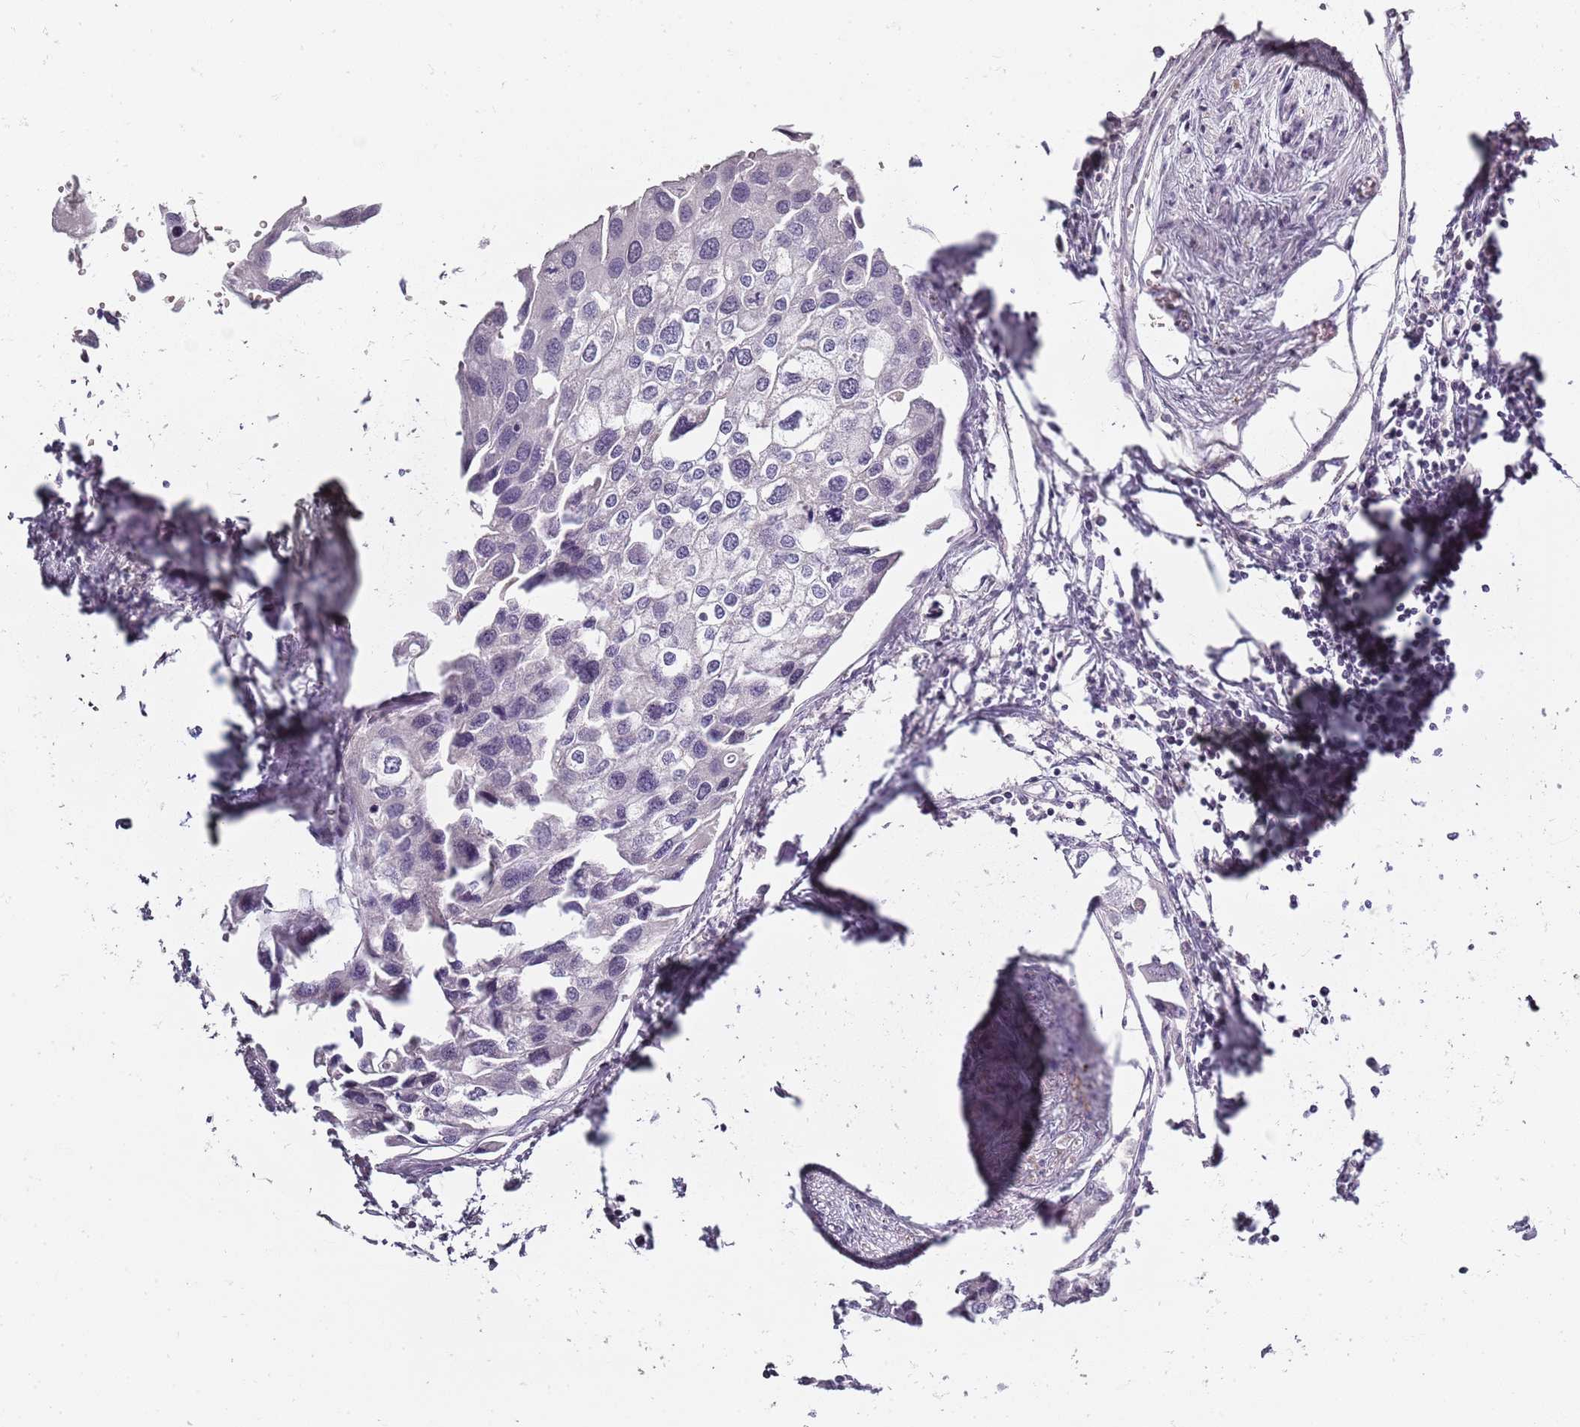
{"staining": {"intensity": "negative", "quantity": "none", "location": "none"}, "tissue": "urothelial cancer", "cell_type": "Tumor cells", "image_type": "cancer", "snomed": [{"axis": "morphology", "description": "Urothelial carcinoma, High grade"}, {"axis": "topography", "description": "Urinary bladder"}], "caption": "Urothelial carcinoma (high-grade) was stained to show a protein in brown. There is no significant expression in tumor cells. The staining is performed using DAB (3,3'-diaminobenzidine) brown chromogen with nuclei counter-stained in using hematoxylin.", "gene": "SYNGR3", "patient": {"sex": "male", "age": 64}}